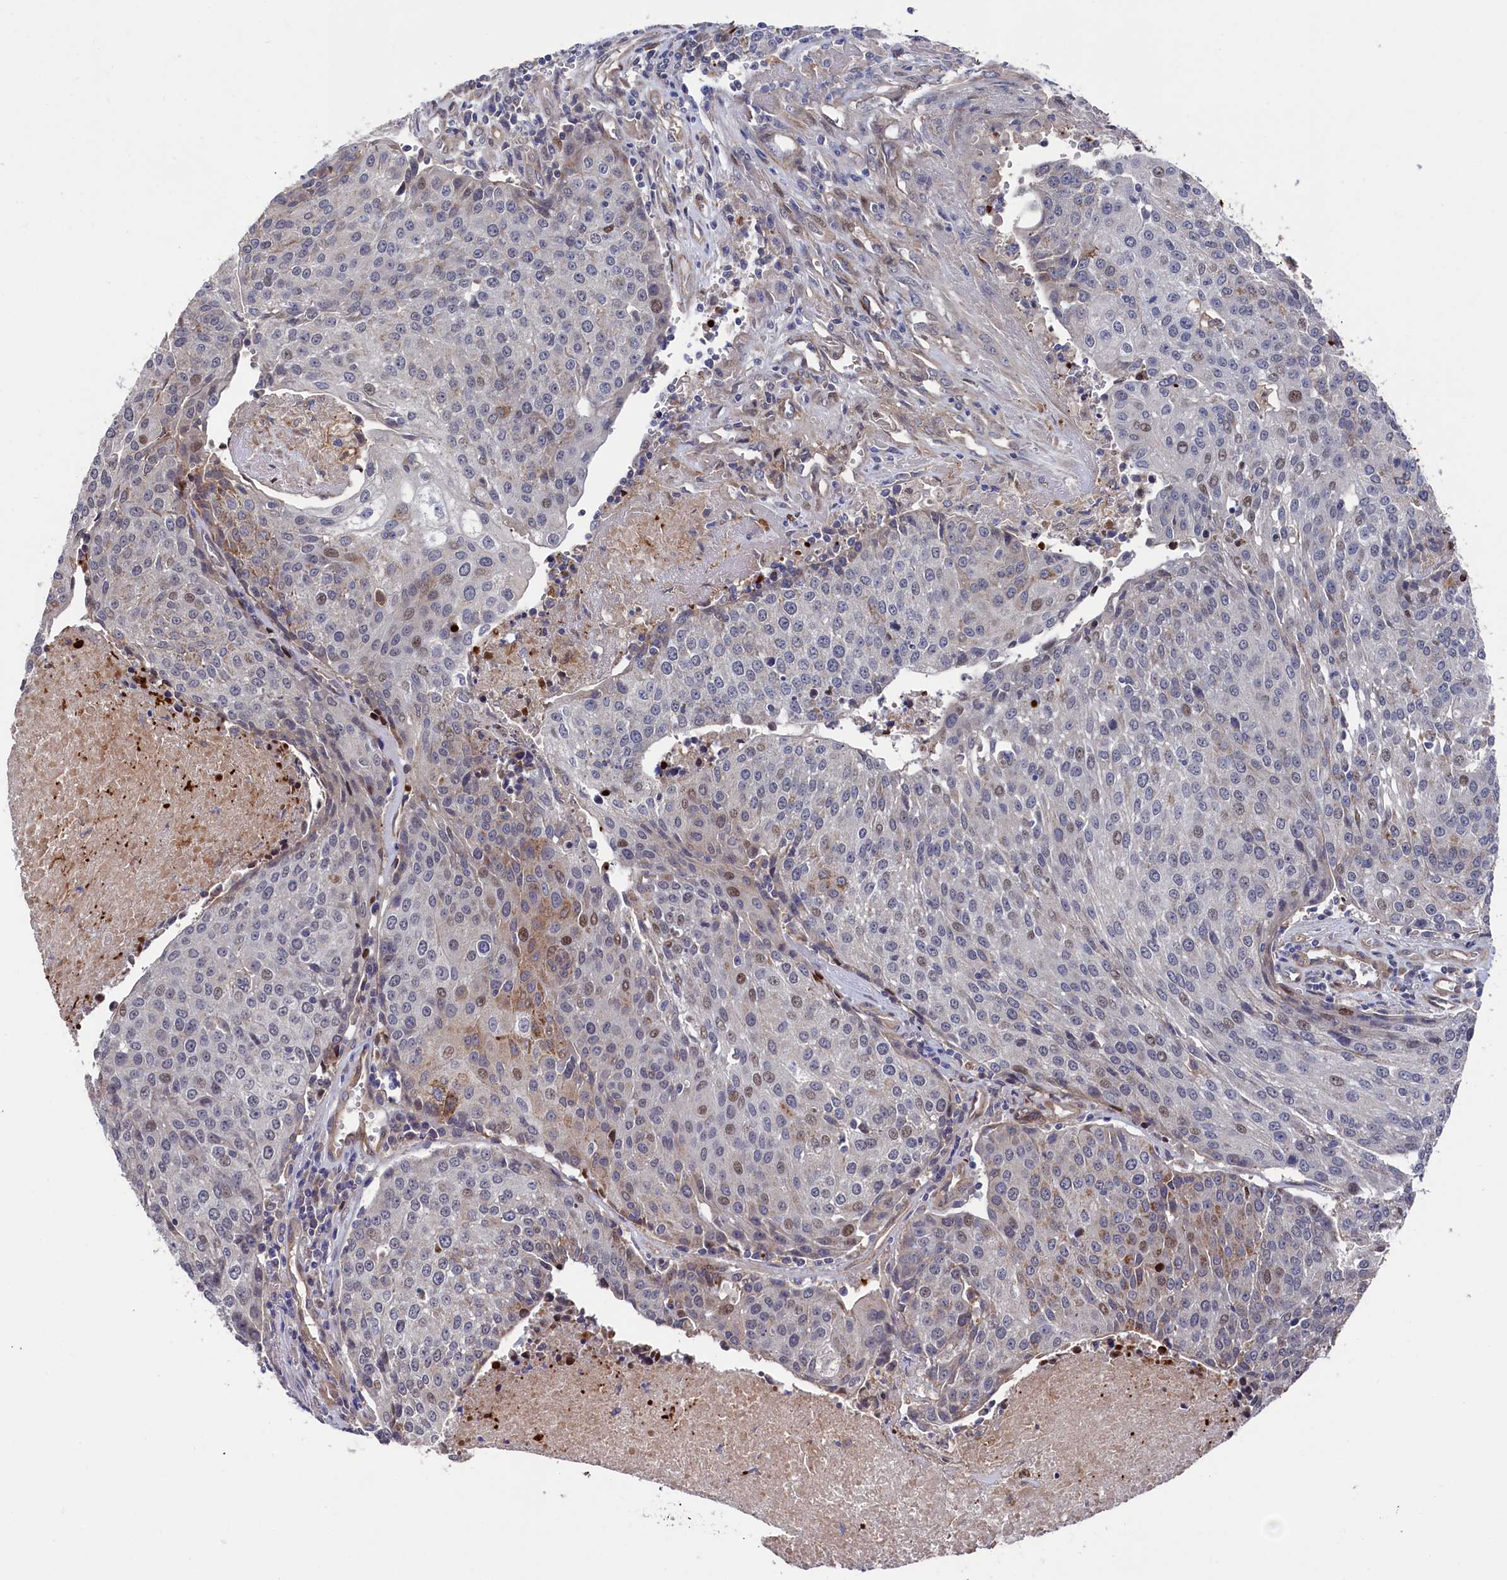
{"staining": {"intensity": "weak", "quantity": "<25%", "location": "nuclear"}, "tissue": "urothelial cancer", "cell_type": "Tumor cells", "image_type": "cancer", "snomed": [{"axis": "morphology", "description": "Urothelial carcinoma, High grade"}, {"axis": "topography", "description": "Urinary bladder"}], "caption": "Immunohistochemistry (IHC) micrograph of urothelial carcinoma (high-grade) stained for a protein (brown), which exhibits no staining in tumor cells.", "gene": "ZNF891", "patient": {"sex": "female", "age": 85}}